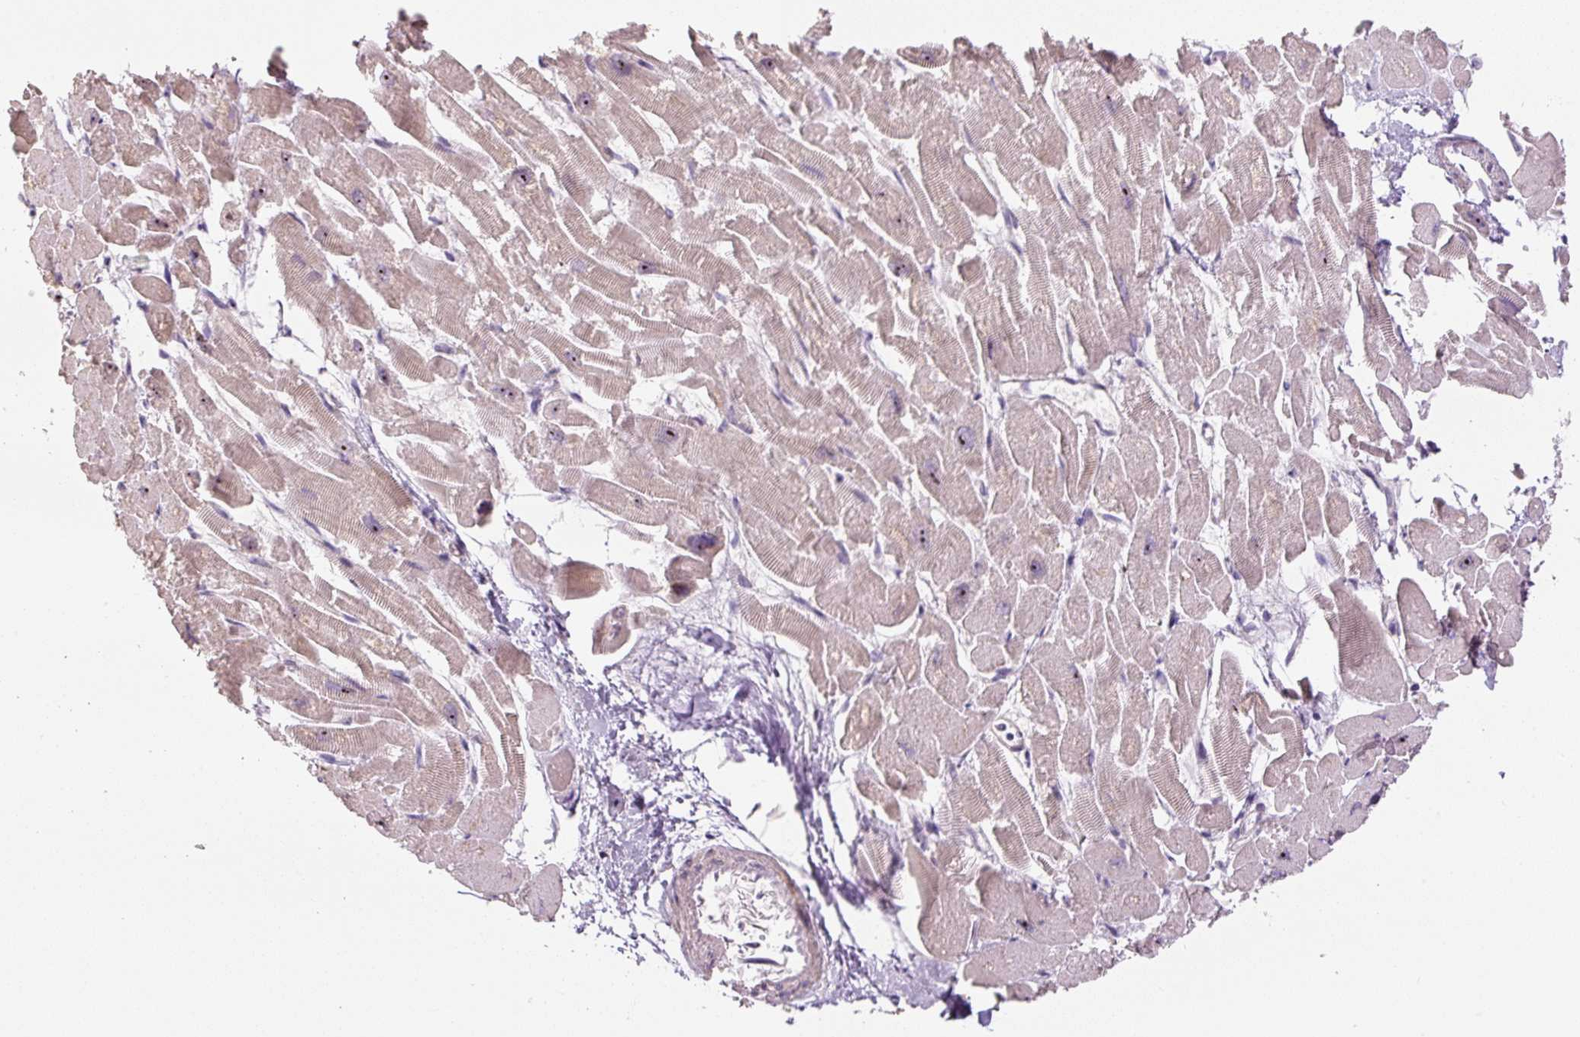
{"staining": {"intensity": "weak", "quantity": "25%-75%", "location": "cytoplasmic/membranous,nuclear"}, "tissue": "heart muscle", "cell_type": "Cardiomyocytes", "image_type": "normal", "snomed": [{"axis": "morphology", "description": "Normal tissue, NOS"}, {"axis": "topography", "description": "Heart"}], "caption": "Immunohistochemical staining of normal heart muscle demonstrates low levels of weak cytoplasmic/membranous,nuclear positivity in about 25%-75% of cardiomyocytes. (DAB IHC with brightfield microscopy, high magnification).", "gene": "TMEM151B", "patient": {"sex": "male", "age": 54}}